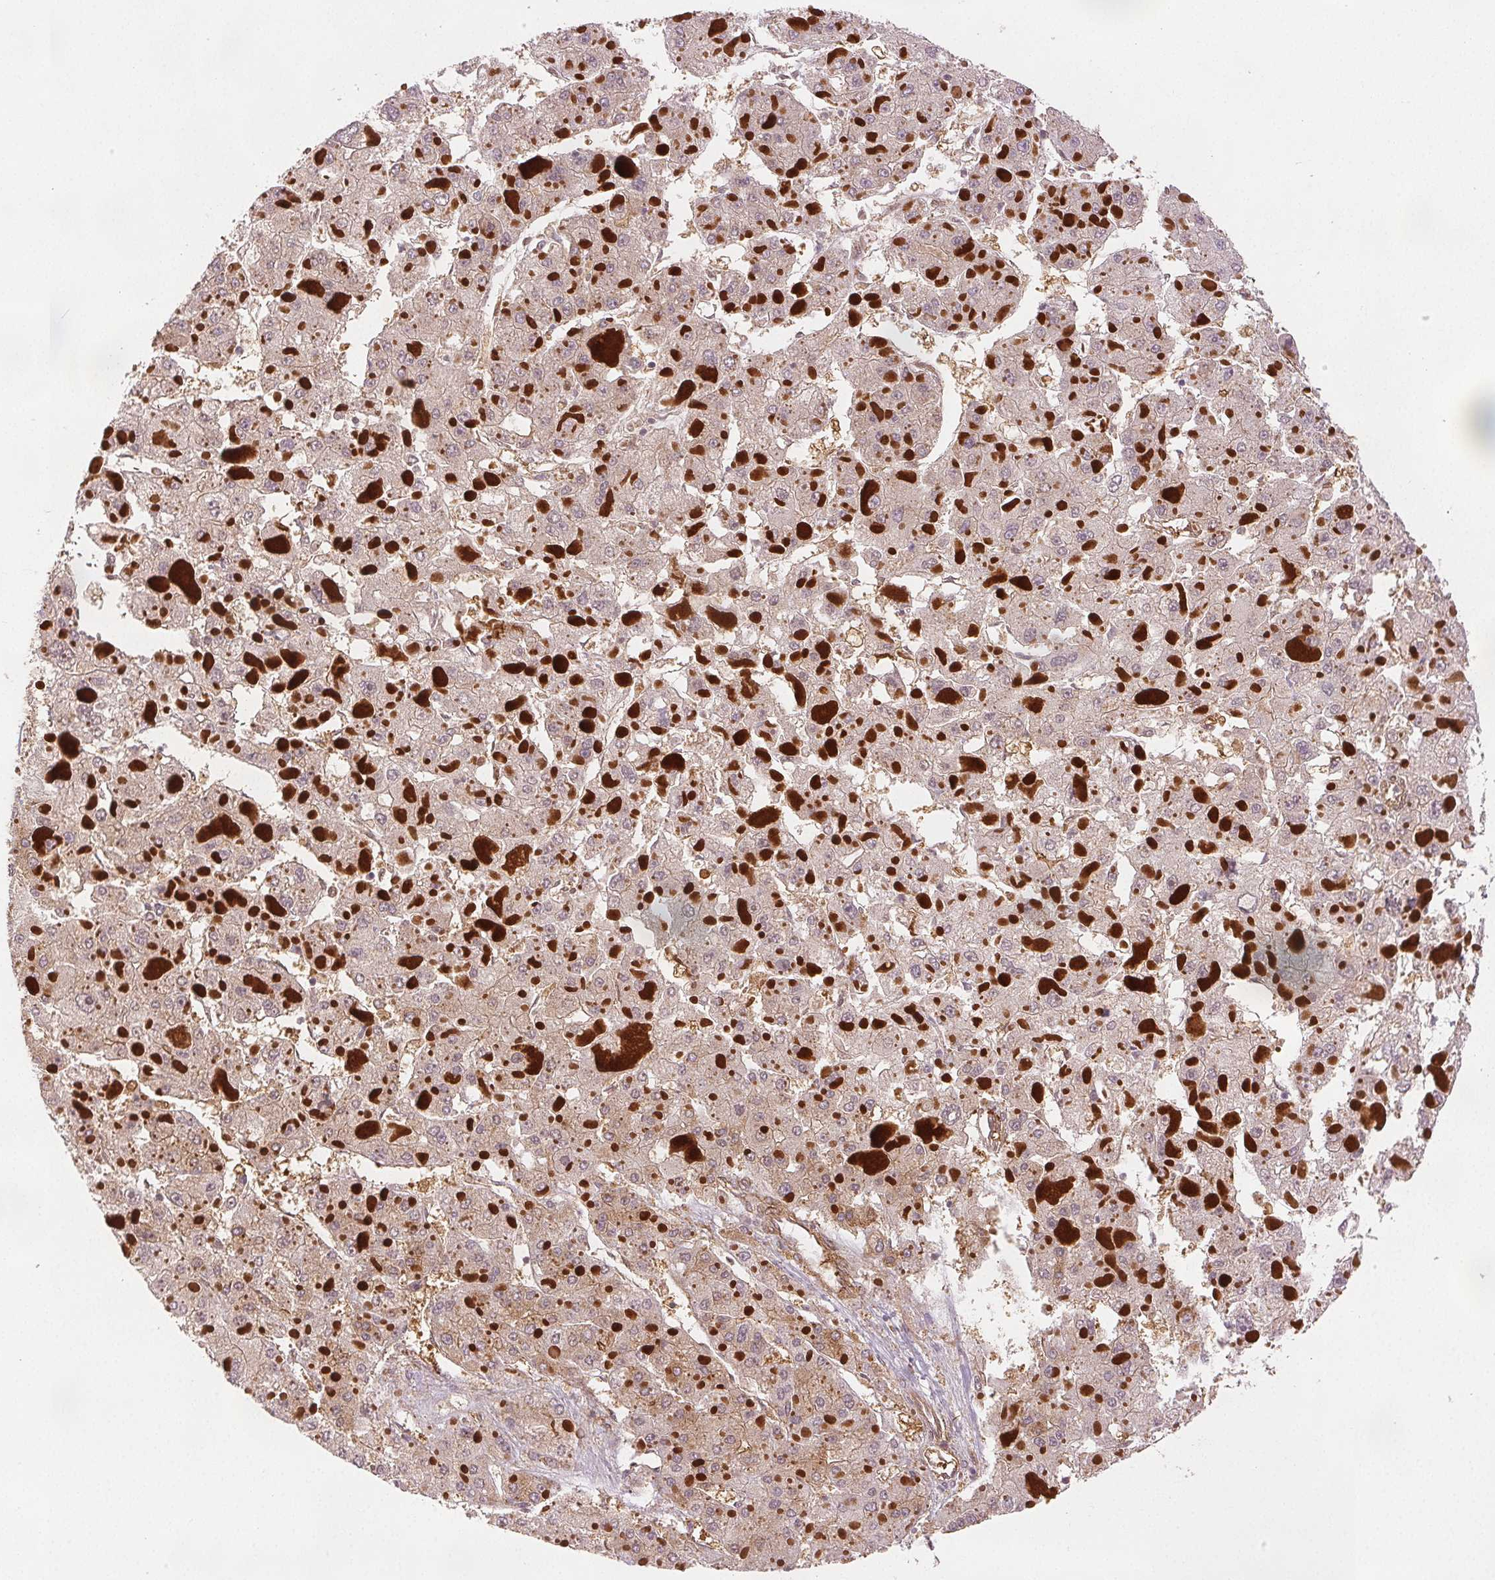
{"staining": {"intensity": "negative", "quantity": "none", "location": "none"}, "tissue": "liver cancer", "cell_type": "Tumor cells", "image_type": "cancer", "snomed": [{"axis": "morphology", "description": "Carcinoma, Hepatocellular, NOS"}, {"axis": "topography", "description": "Liver"}], "caption": "Tumor cells are negative for protein expression in human liver hepatocellular carcinoma.", "gene": "DIAPH2", "patient": {"sex": "female", "age": 73}}